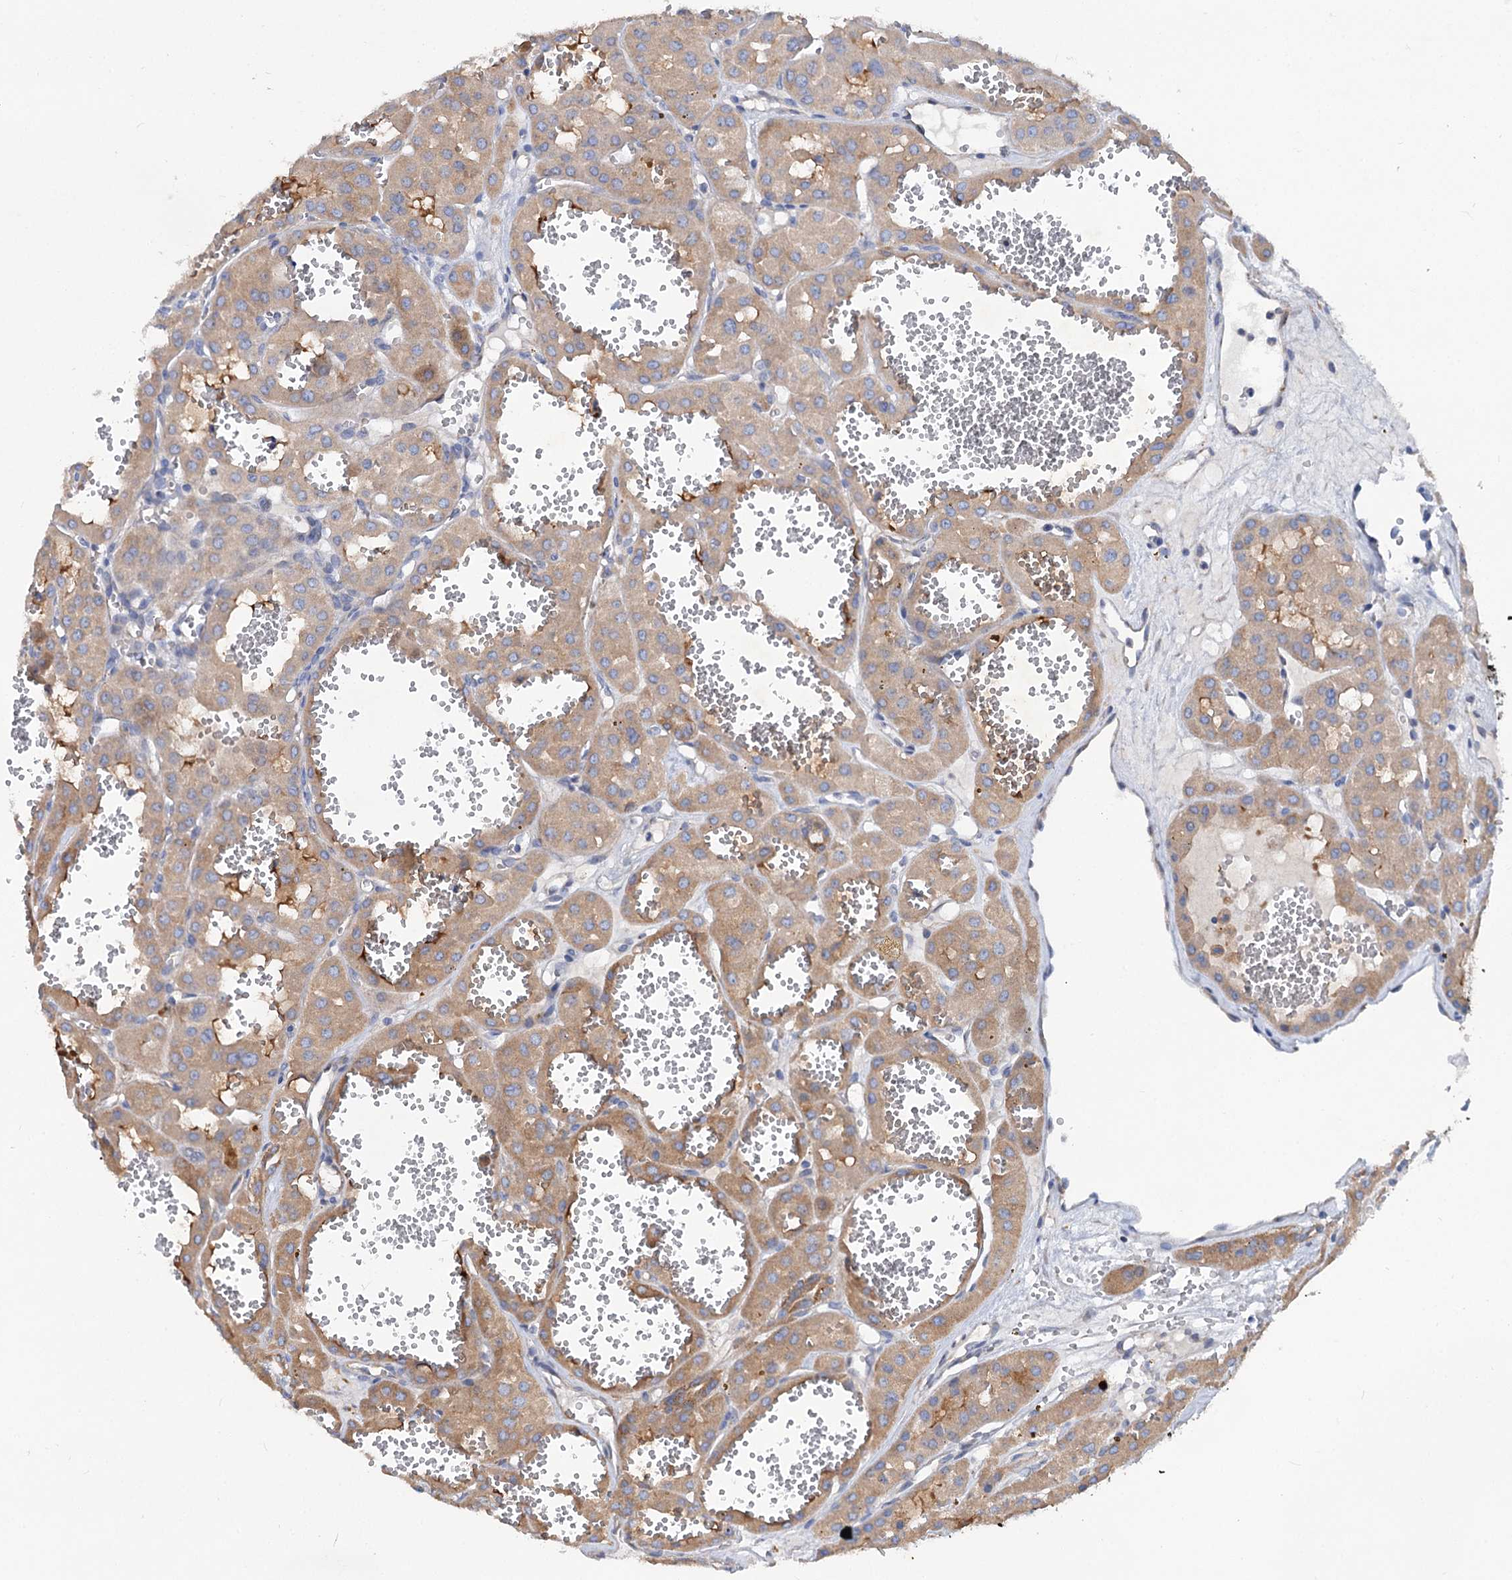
{"staining": {"intensity": "weak", "quantity": ">75%", "location": "cytoplasmic/membranous"}, "tissue": "renal cancer", "cell_type": "Tumor cells", "image_type": "cancer", "snomed": [{"axis": "morphology", "description": "Carcinoma, NOS"}, {"axis": "topography", "description": "Kidney"}], "caption": "Renal cancer (carcinoma) was stained to show a protein in brown. There is low levels of weak cytoplasmic/membranous positivity in approximately >75% of tumor cells.", "gene": "TRIM55", "patient": {"sex": "female", "age": 75}}